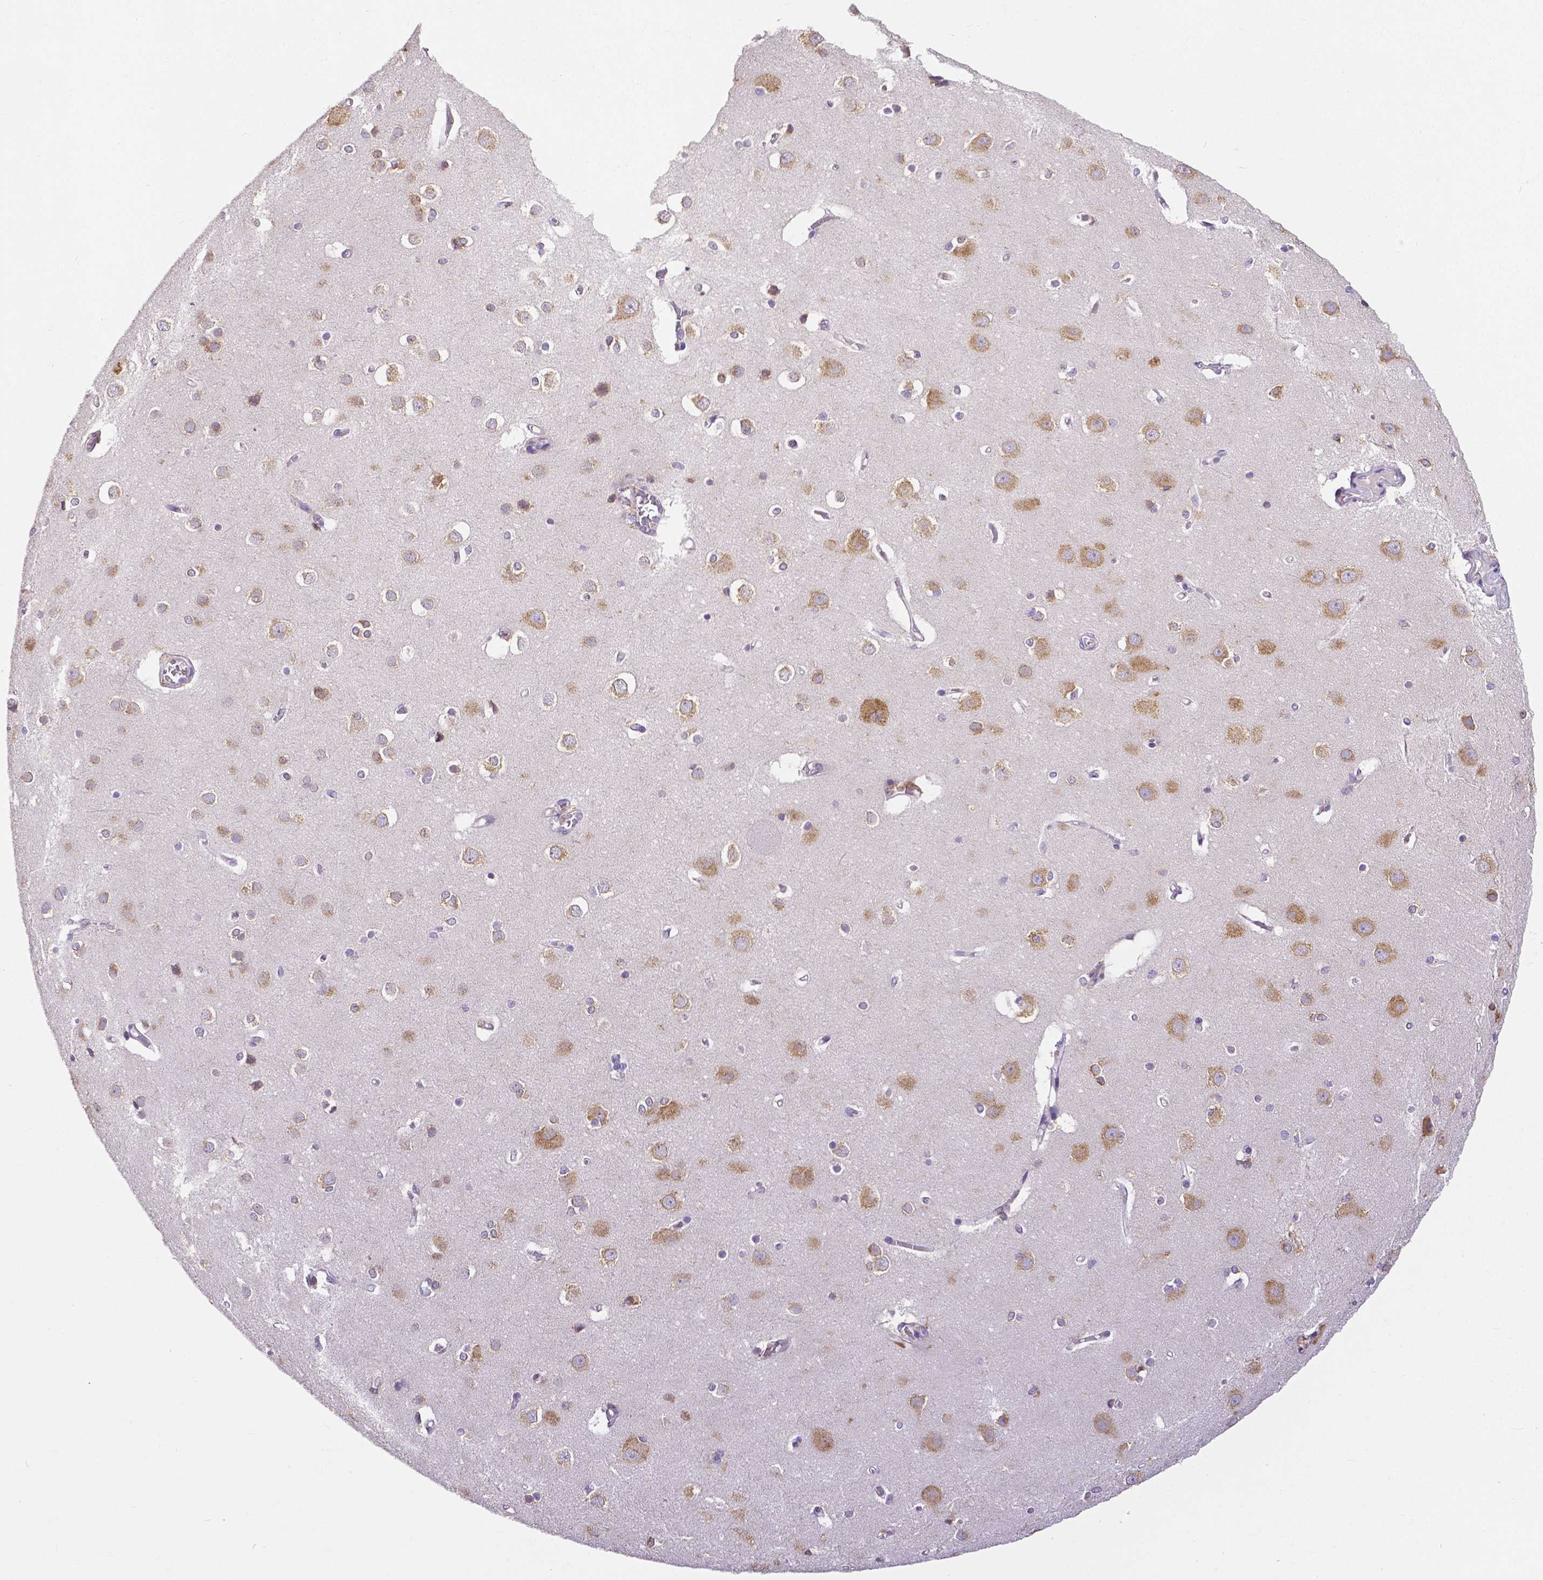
{"staining": {"intensity": "negative", "quantity": "none", "location": "none"}, "tissue": "cerebral cortex", "cell_type": "Endothelial cells", "image_type": "normal", "snomed": [{"axis": "morphology", "description": "Normal tissue, NOS"}, {"axis": "topography", "description": "Cerebral cortex"}], "caption": "Immunohistochemistry photomicrograph of unremarkable human cerebral cortex stained for a protein (brown), which demonstrates no positivity in endothelial cells. (IHC, brightfield microscopy, high magnification).", "gene": "DICER1", "patient": {"sex": "male", "age": 37}}